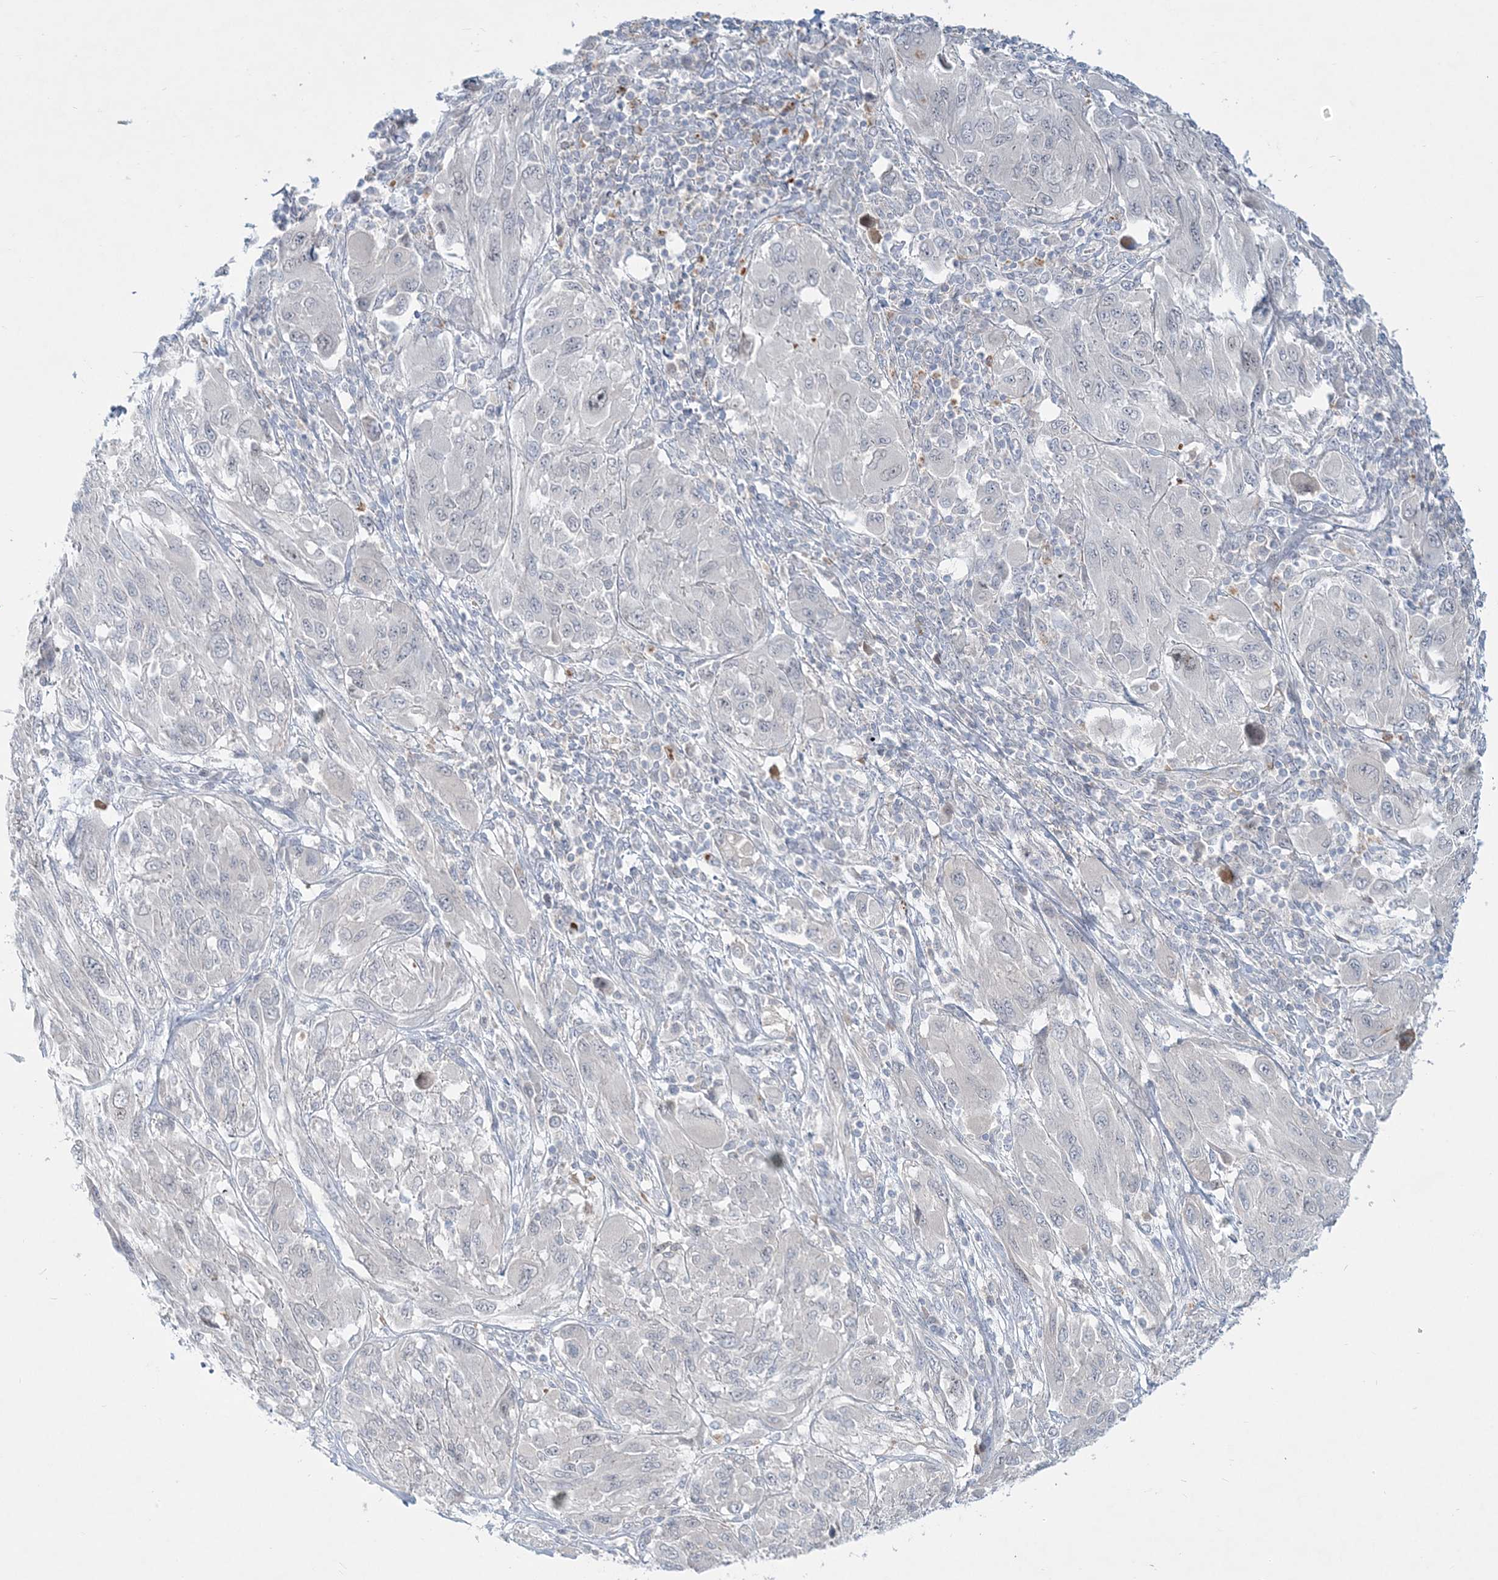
{"staining": {"intensity": "negative", "quantity": "none", "location": "none"}, "tissue": "melanoma", "cell_type": "Tumor cells", "image_type": "cancer", "snomed": [{"axis": "morphology", "description": "Malignant melanoma, NOS"}, {"axis": "topography", "description": "Skin"}], "caption": "Malignant melanoma was stained to show a protein in brown. There is no significant expression in tumor cells.", "gene": "DNAH5", "patient": {"sex": "female", "age": 91}}